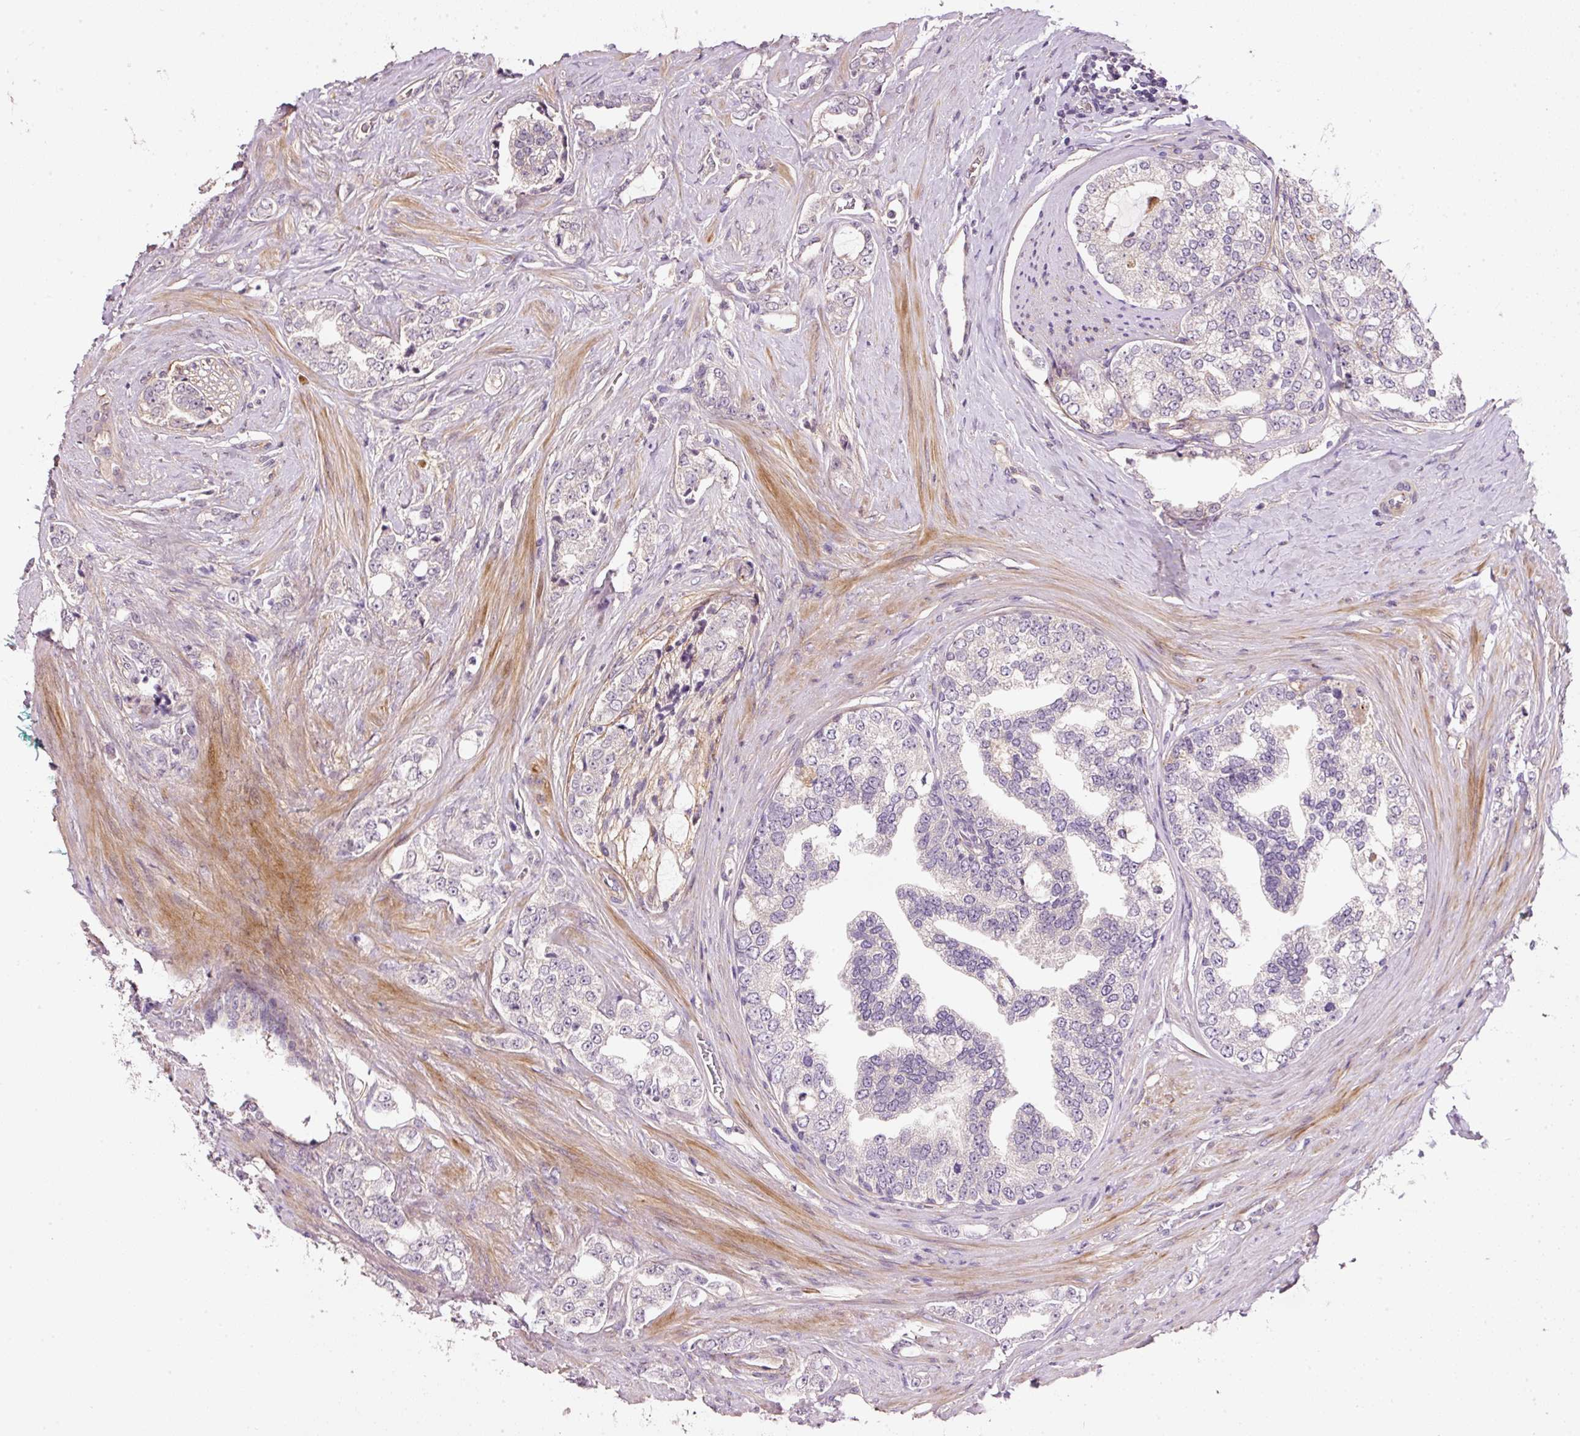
{"staining": {"intensity": "negative", "quantity": "none", "location": "none"}, "tissue": "prostate cancer", "cell_type": "Tumor cells", "image_type": "cancer", "snomed": [{"axis": "morphology", "description": "Adenocarcinoma, High grade"}, {"axis": "topography", "description": "Prostate"}], "caption": "This is an IHC histopathology image of prostate cancer (high-grade adenocarcinoma). There is no staining in tumor cells.", "gene": "TIRAP", "patient": {"sex": "male", "age": 64}}